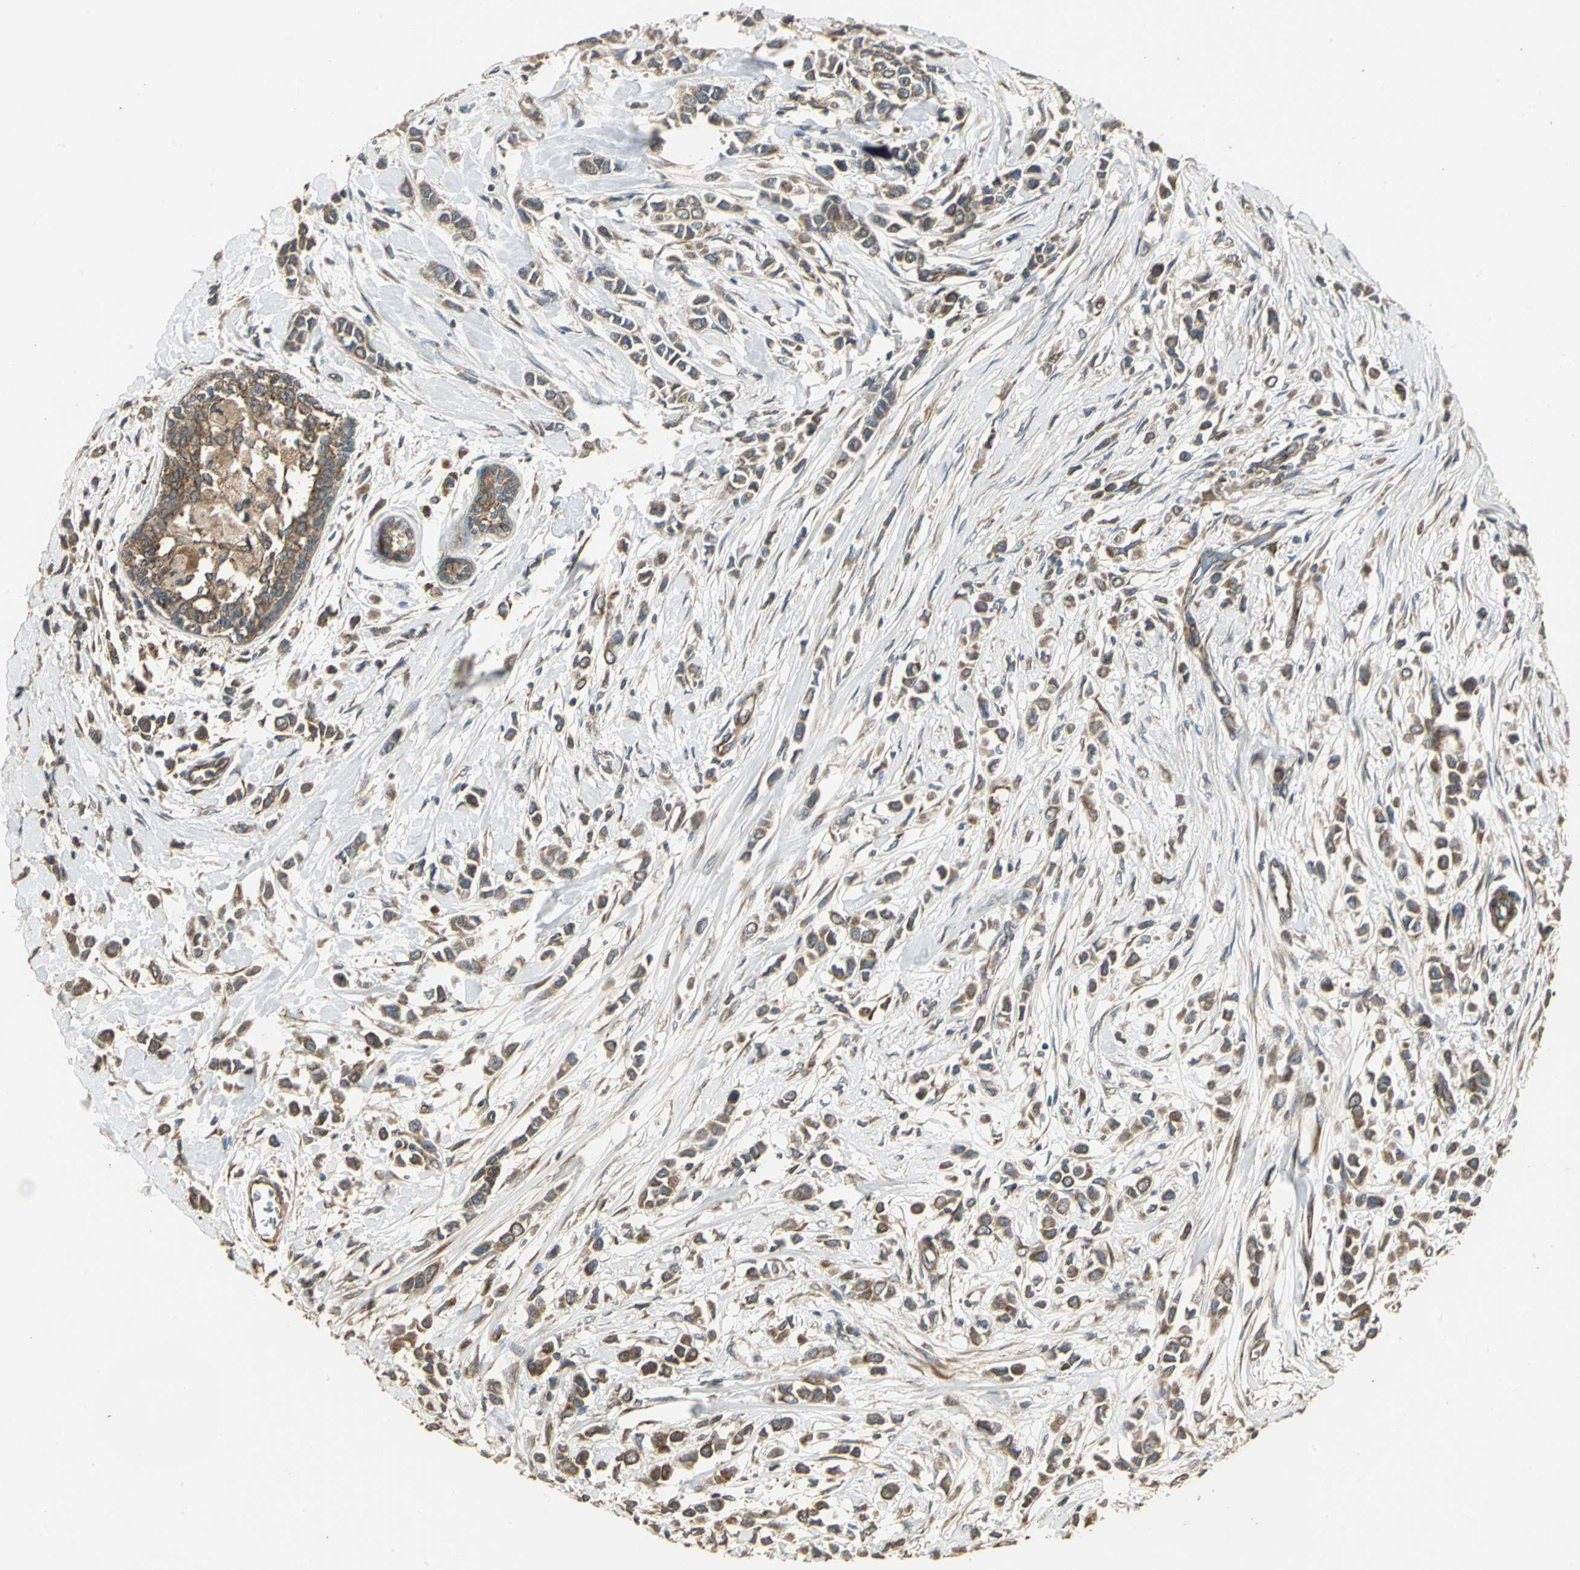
{"staining": {"intensity": "strong", "quantity": ">75%", "location": "cytoplasmic/membranous"}, "tissue": "breast cancer", "cell_type": "Tumor cells", "image_type": "cancer", "snomed": [{"axis": "morphology", "description": "Lobular carcinoma"}, {"axis": "topography", "description": "Breast"}], "caption": "This is an image of immunohistochemistry (IHC) staining of breast lobular carcinoma, which shows strong expression in the cytoplasmic/membranous of tumor cells.", "gene": "KANK1", "patient": {"sex": "female", "age": 51}}